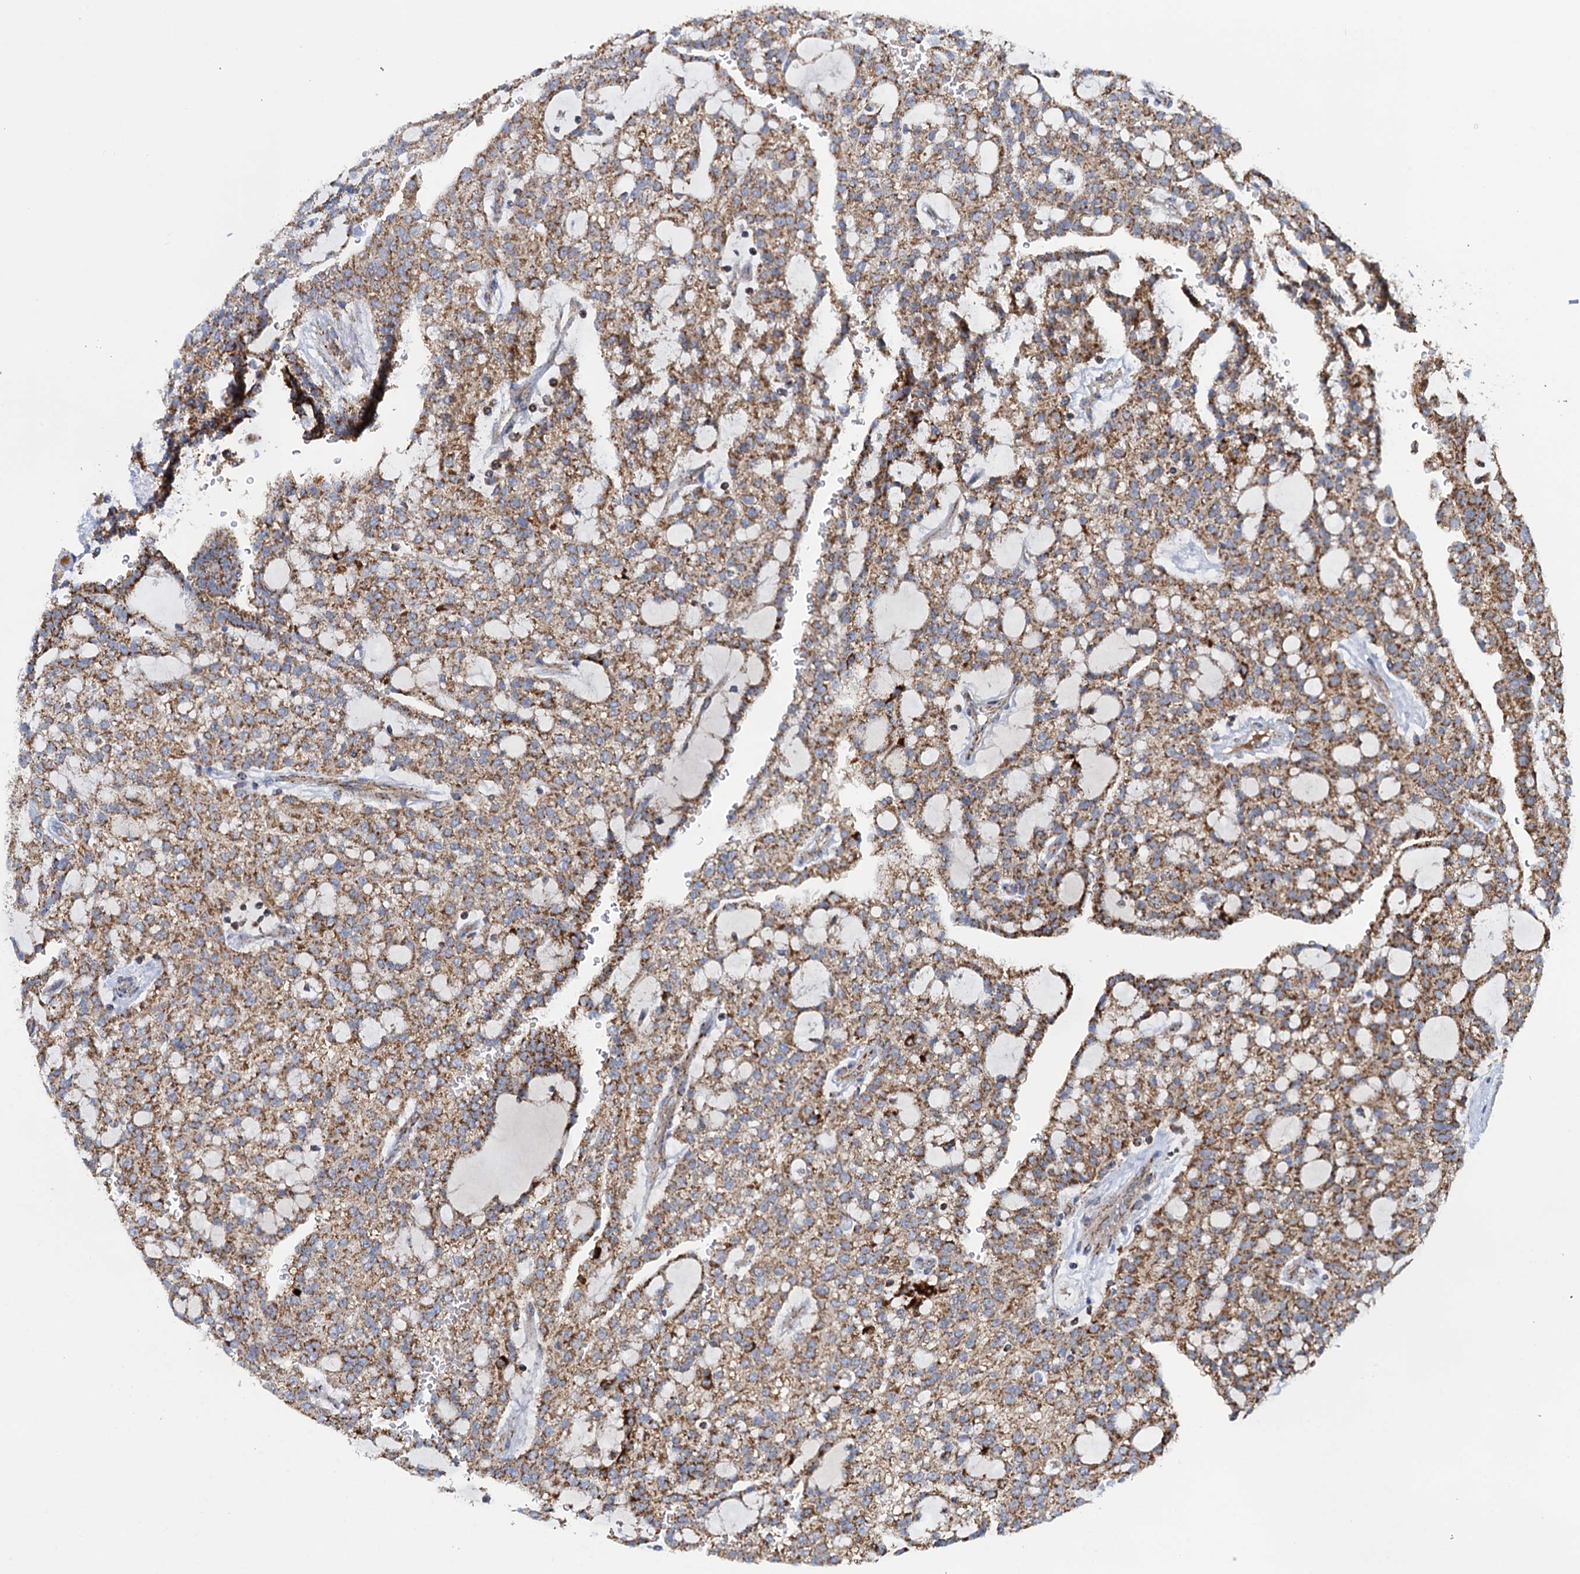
{"staining": {"intensity": "moderate", "quantity": ">75%", "location": "cytoplasmic/membranous"}, "tissue": "renal cancer", "cell_type": "Tumor cells", "image_type": "cancer", "snomed": [{"axis": "morphology", "description": "Adenocarcinoma, NOS"}, {"axis": "topography", "description": "Kidney"}], "caption": "This is a photomicrograph of immunohistochemistry staining of renal adenocarcinoma, which shows moderate expression in the cytoplasmic/membranous of tumor cells.", "gene": "GTPBP3", "patient": {"sex": "male", "age": 63}}